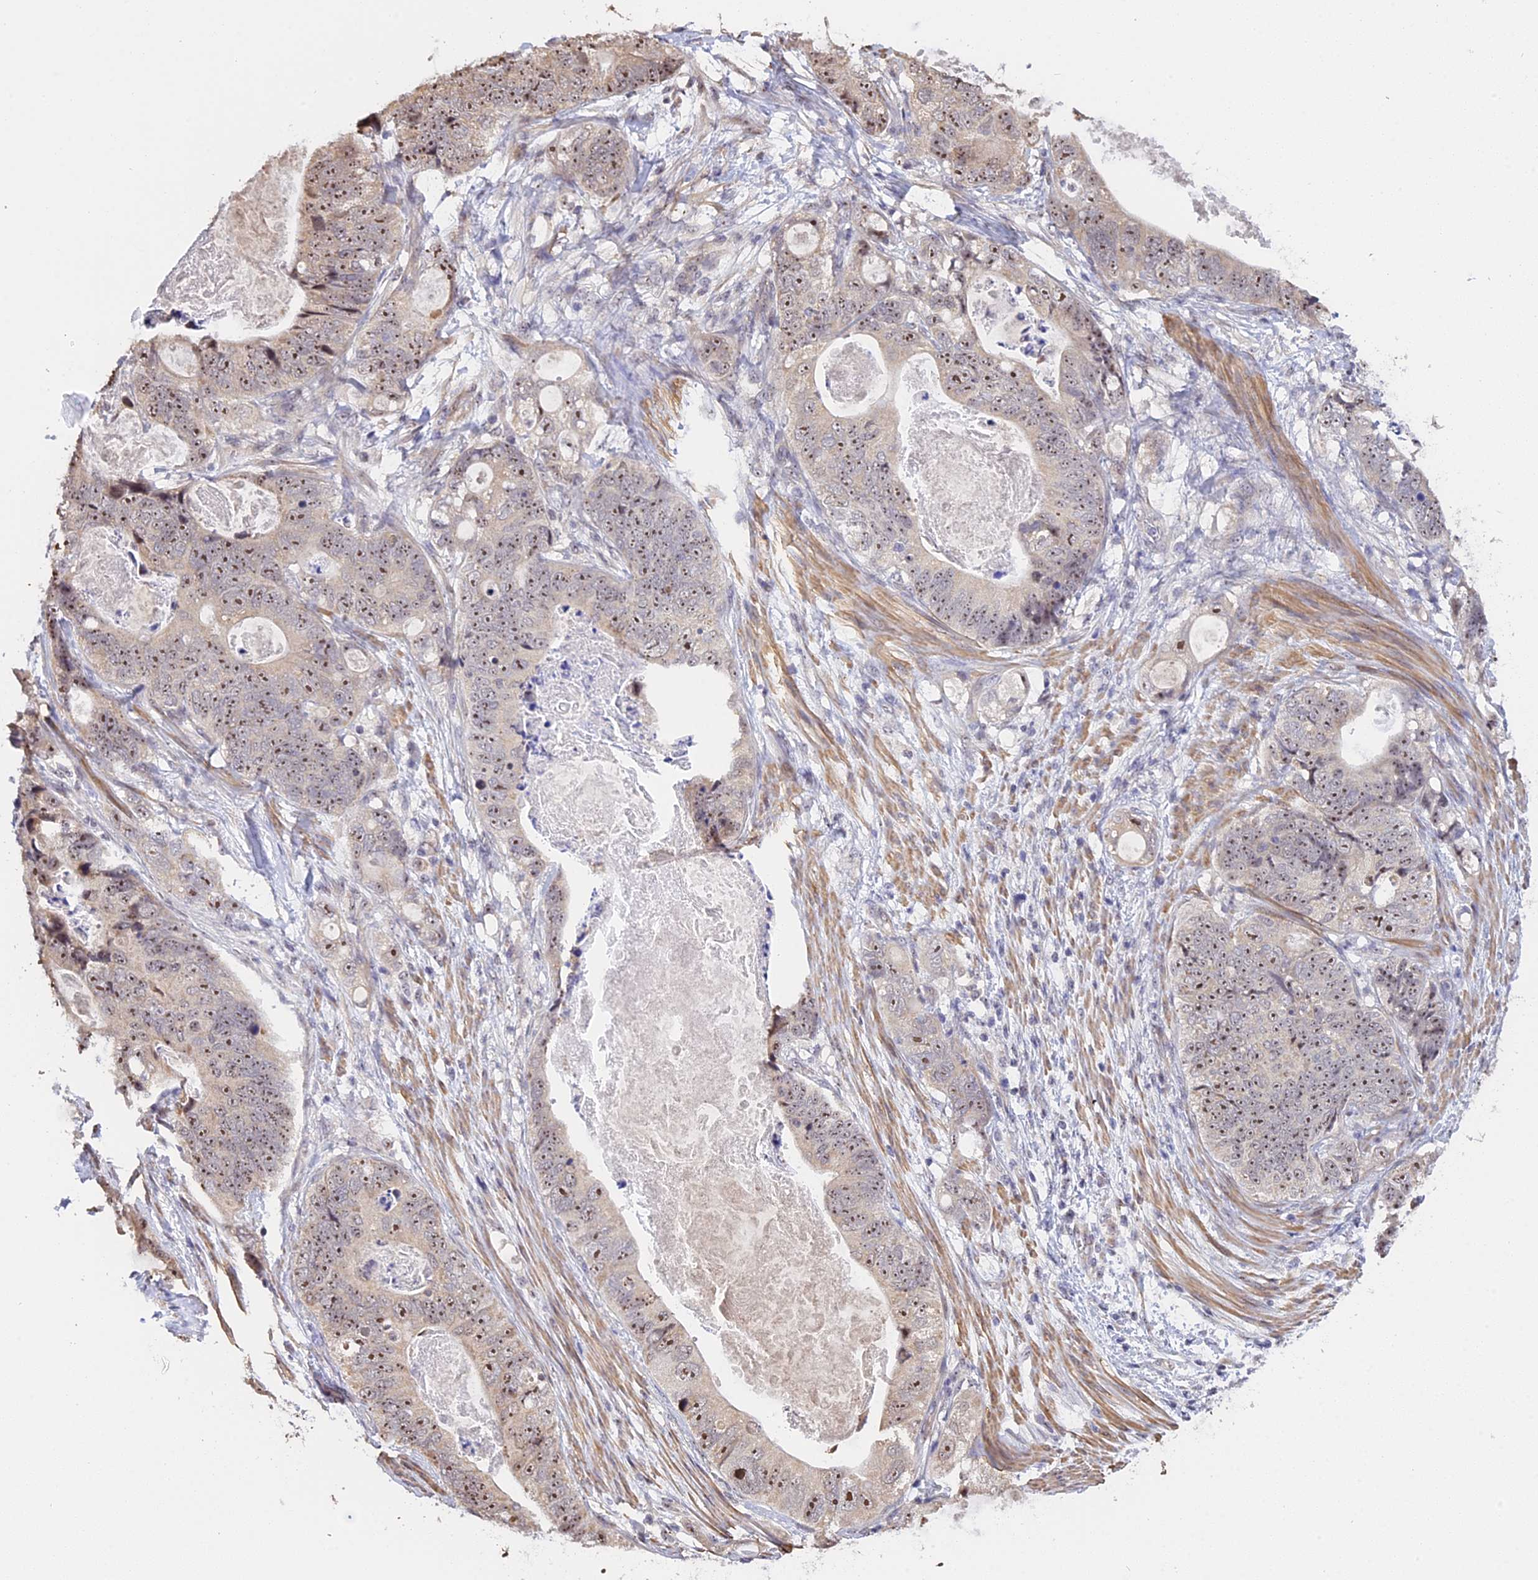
{"staining": {"intensity": "moderate", "quantity": ">75%", "location": "nuclear"}, "tissue": "stomach cancer", "cell_type": "Tumor cells", "image_type": "cancer", "snomed": [{"axis": "morphology", "description": "Normal tissue, NOS"}, {"axis": "morphology", "description": "Adenocarcinoma, NOS"}, {"axis": "topography", "description": "Stomach"}], "caption": "A medium amount of moderate nuclear positivity is appreciated in approximately >75% of tumor cells in stomach cancer tissue.", "gene": "MGA", "patient": {"sex": "female", "age": 89}}